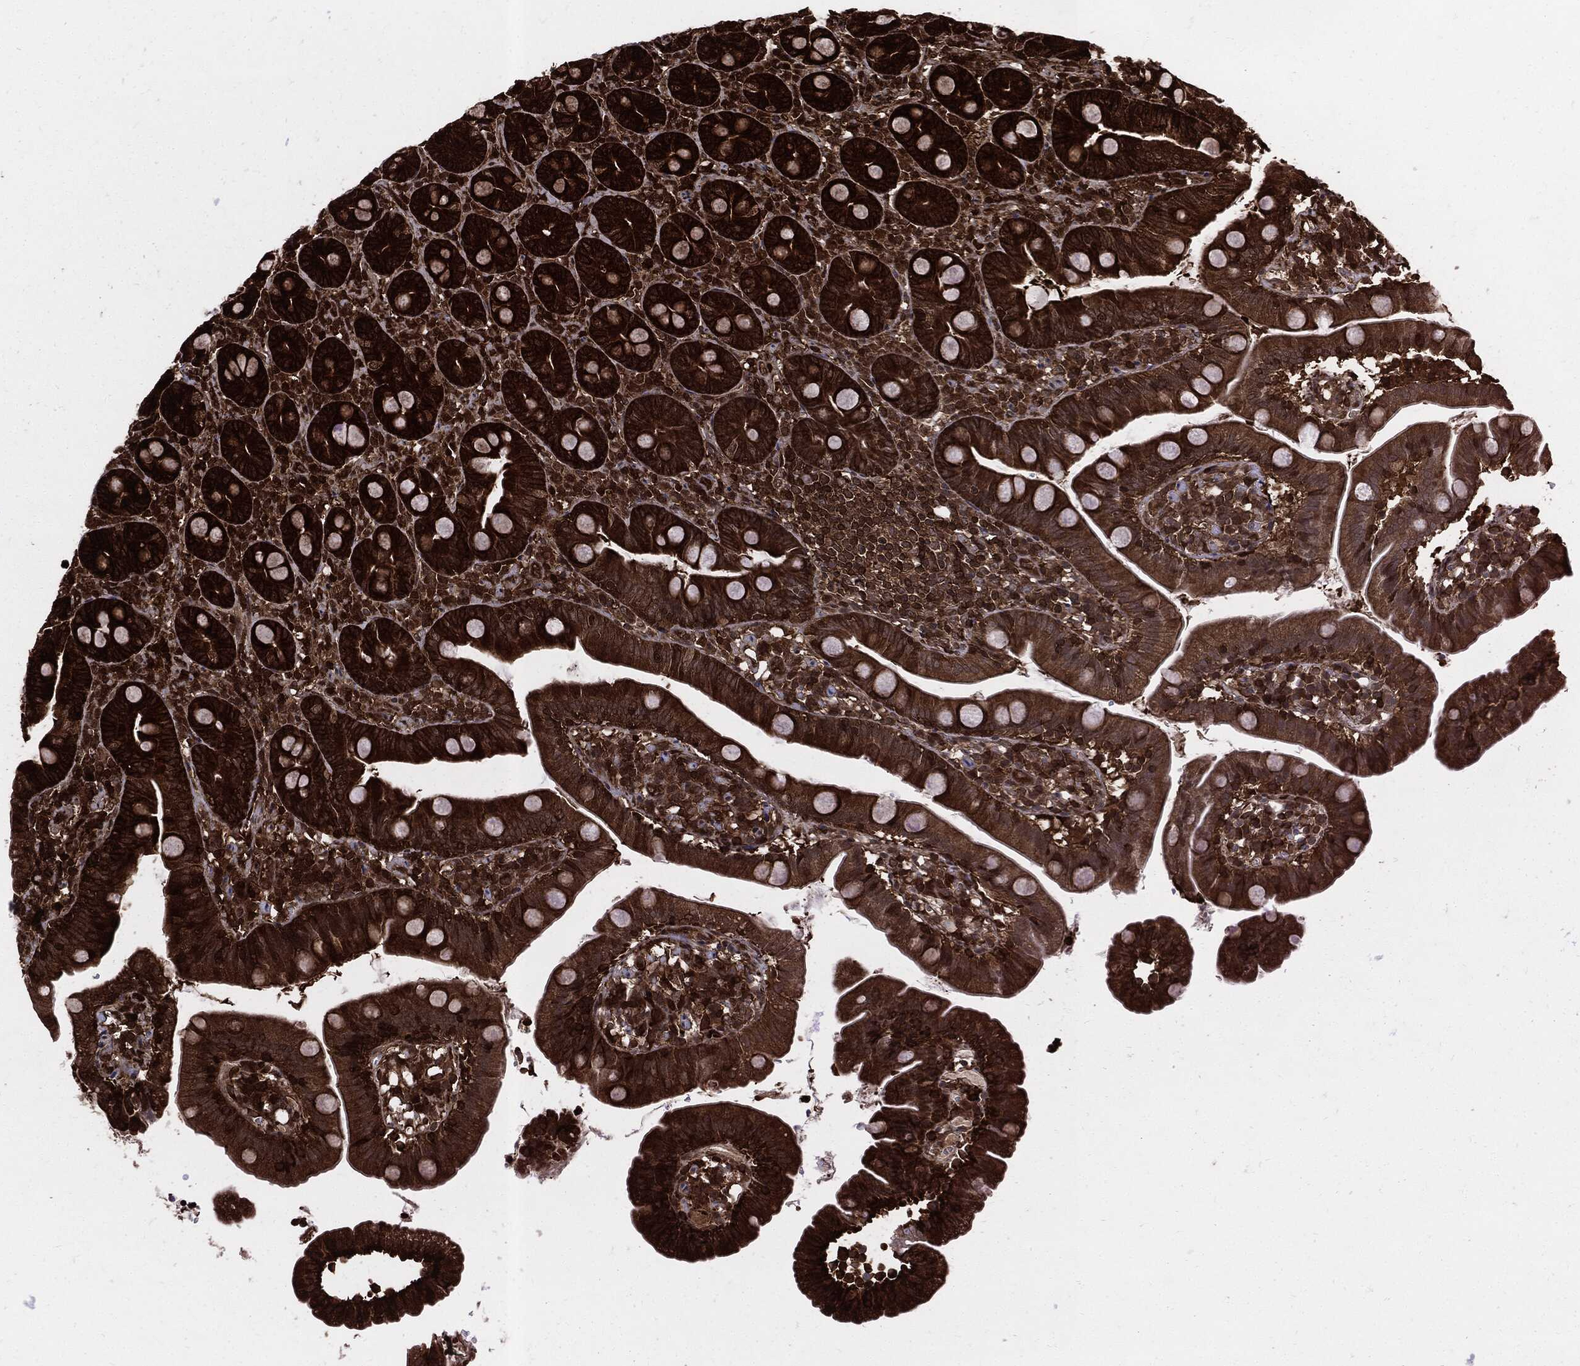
{"staining": {"intensity": "strong", "quantity": ">75%", "location": "cytoplasmic/membranous"}, "tissue": "duodenum", "cell_type": "Glandular cells", "image_type": "normal", "snomed": [{"axis": "morphology", "description": "Normal tissue, NOS"}, {"axis": "topography", "description": "Duodenum"}], "caption": "IHC histopathology image of unremarkable duodenum: human duodenum stained using immunohistochemistry demonstrates high levels of strong protein expression localized specifically in the cytoplasmic/membranous of glandular cells, appearing as a cytoplasmic/membranous brown color.", "gene": "YWHAB", "patient": {"sex": "female", "age": 67}}